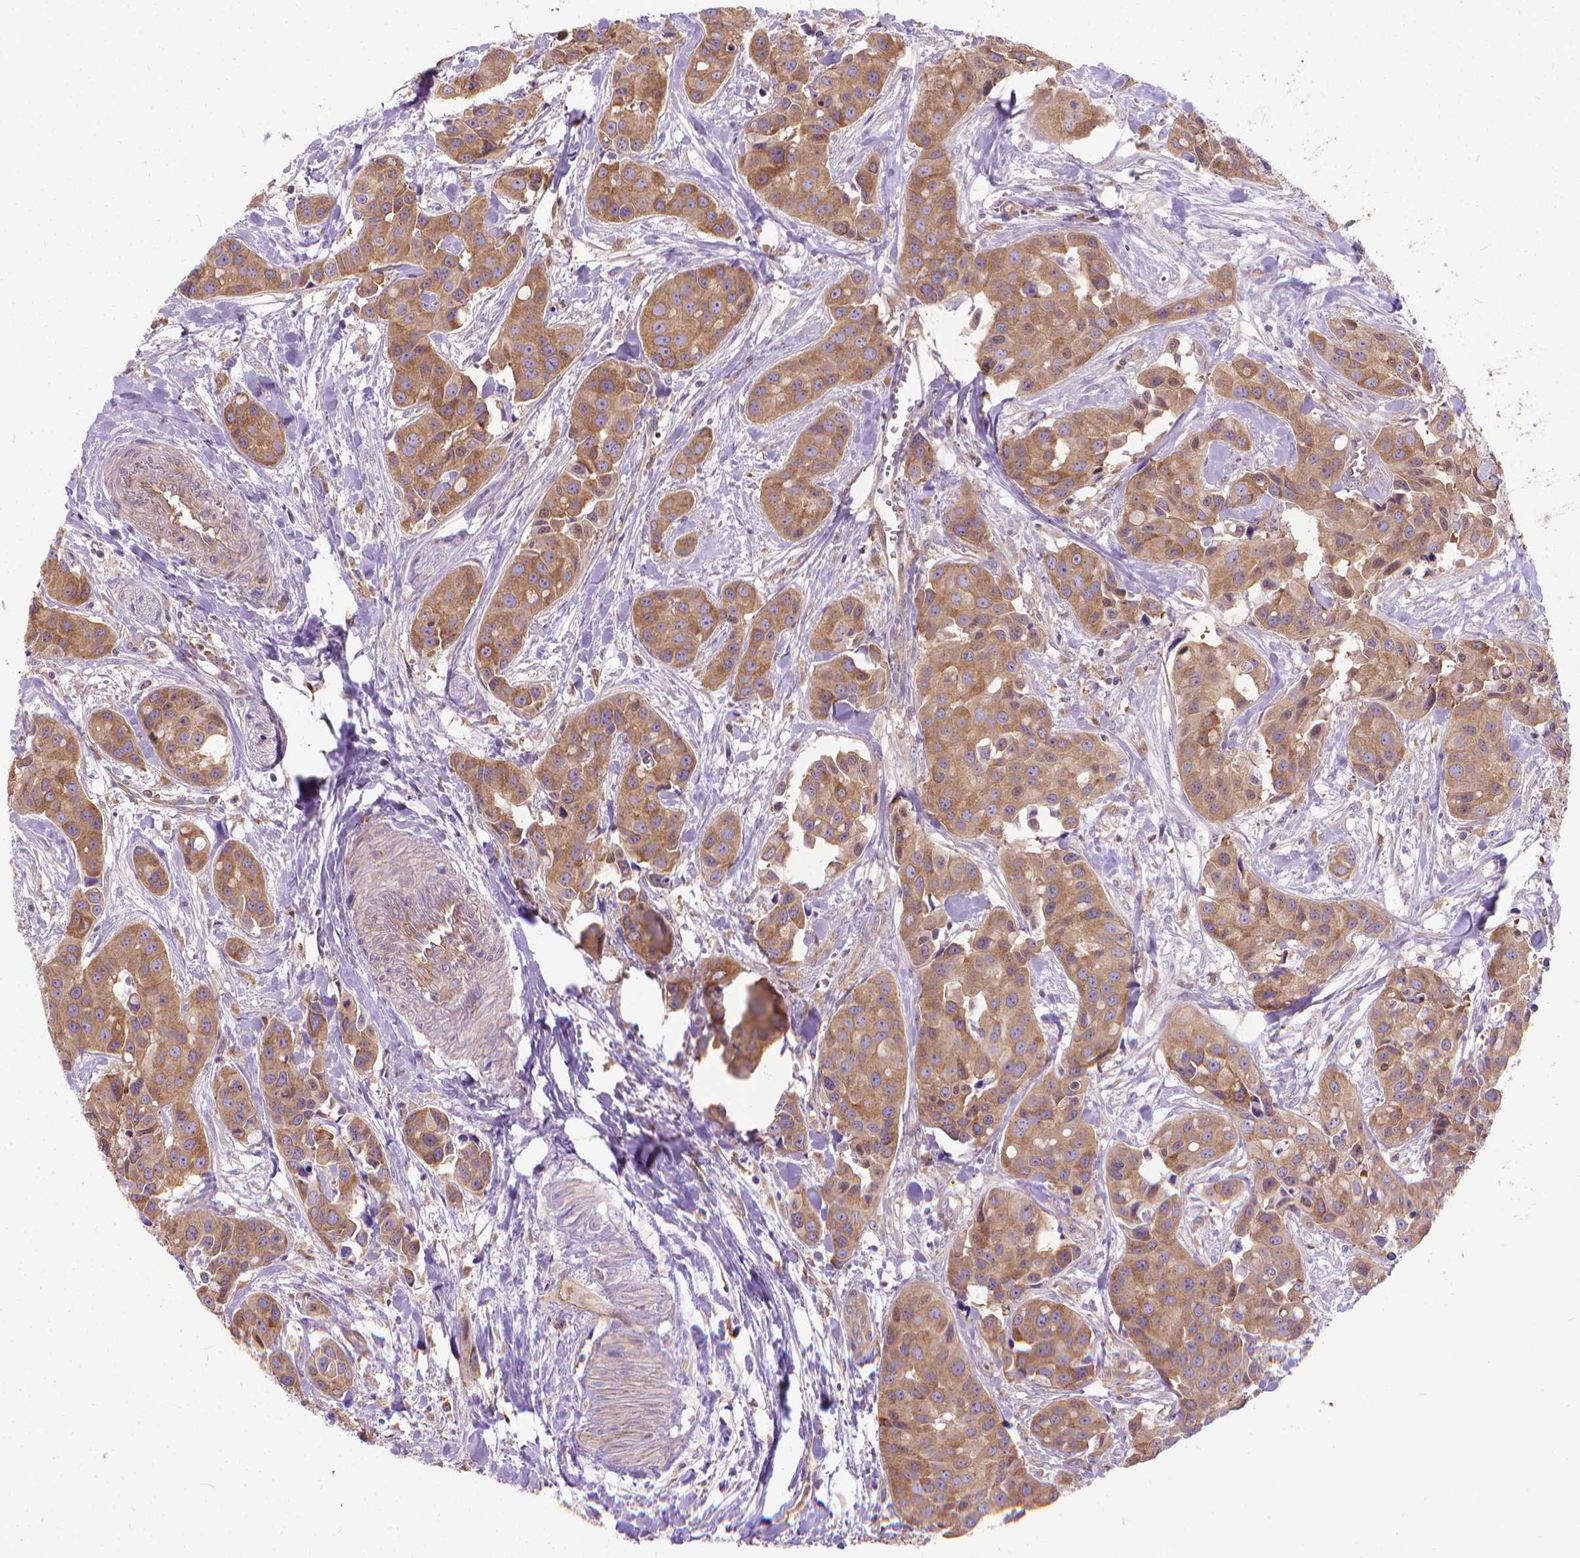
{"staining": {"intensity": "moderate", "quantity": ">75%", "location": "cytoplasmic/membranous"}, "tissue": "head and neck cancer", "cell_type": "Tumor cells", "image_type": "cancer", "snomed": [{"axis": "morphology", "description": "Adenocarcinoma, NOS"}, {"axis": "topography", "description": "Head-Neck"}], "caption": "A medium amount of moderate cytoplasmic/membranous positivity is seen in about >75% of tumor cells in adenocarcinoma (head and neck) tissue.", "gene": "CFAP299", "patient": {"sex": "male", "age": 76}}